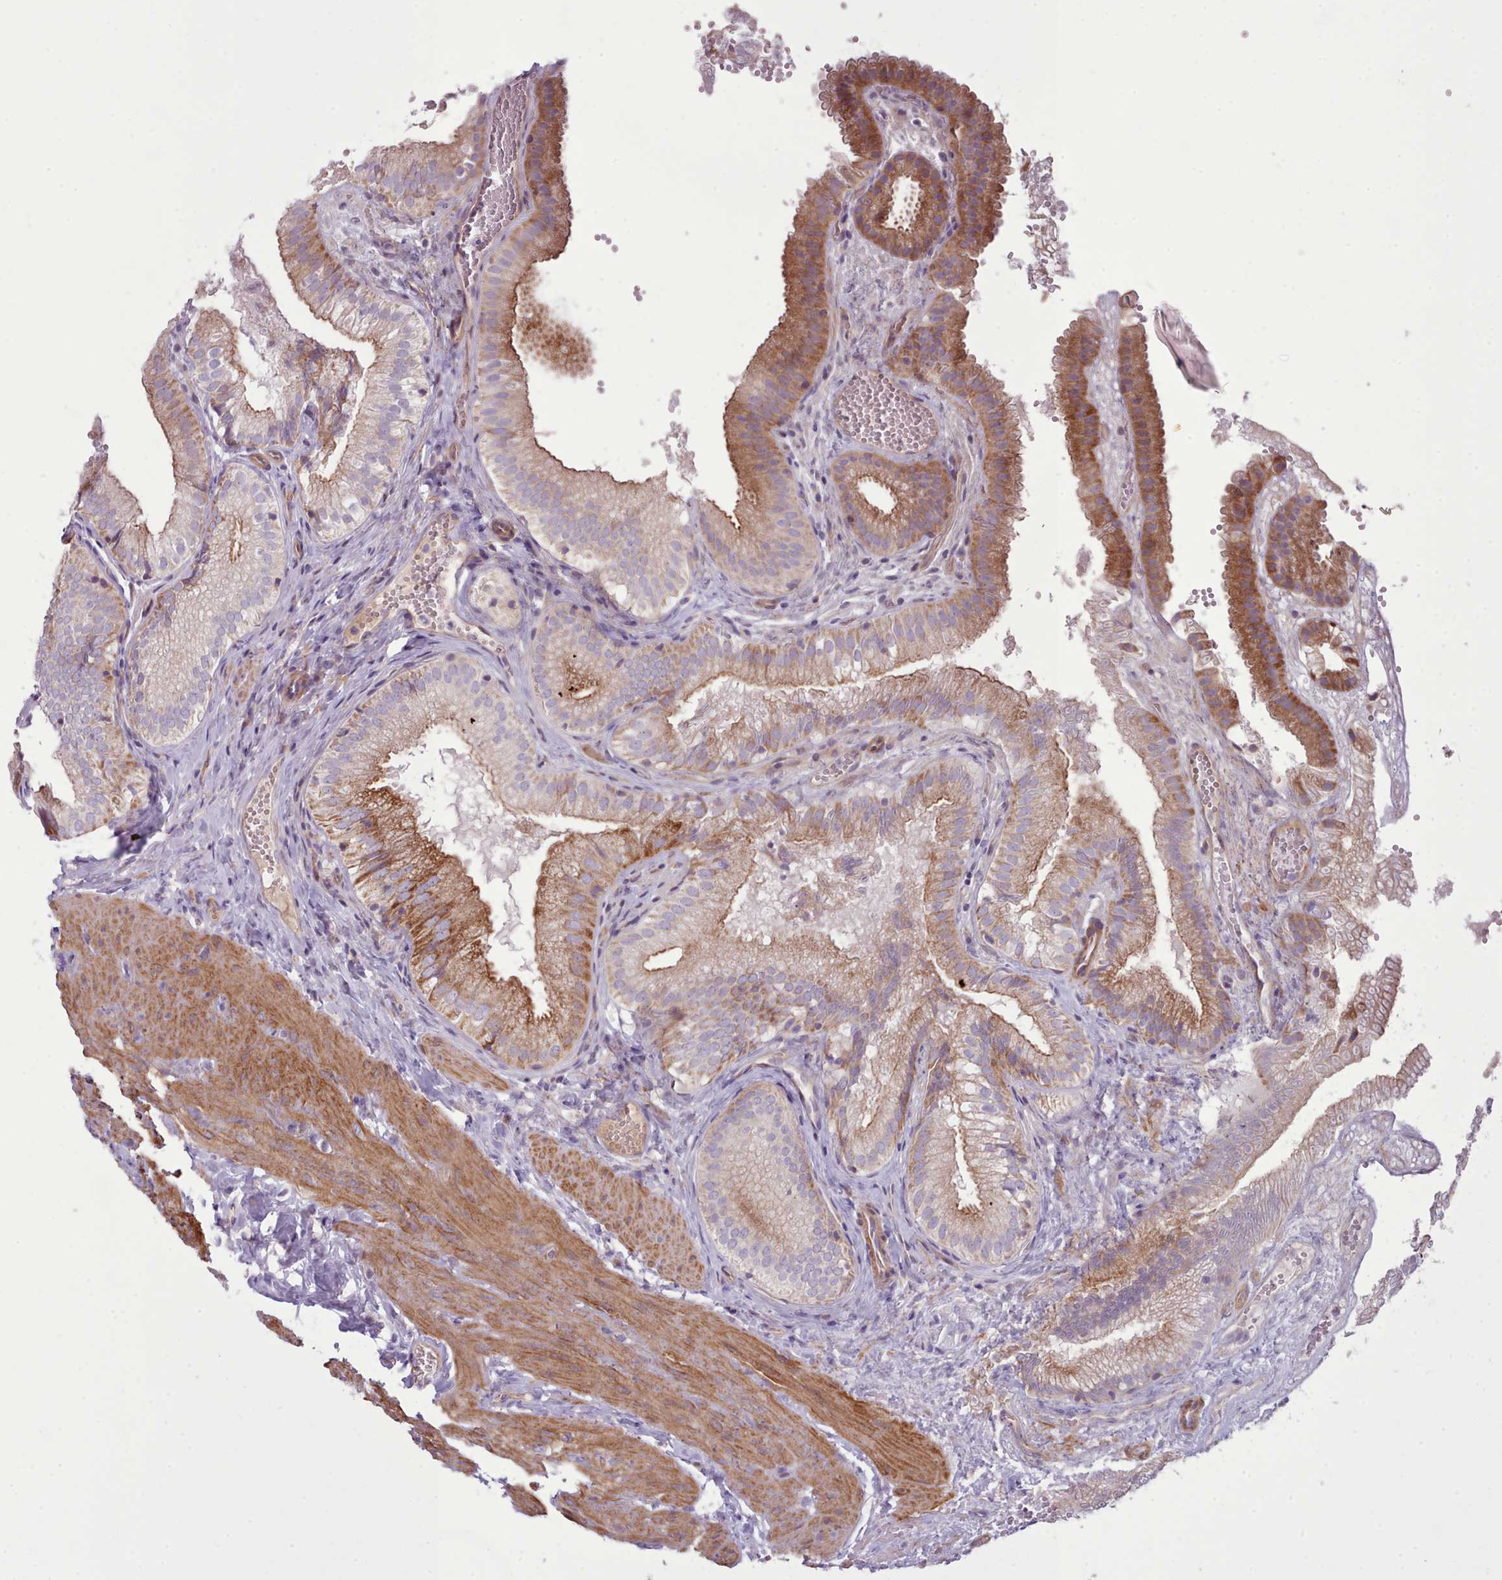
{"staining": {"intensity": "strong", "quantity": "25%-75%", "location": "cytoplasmic/membranous"}, "tissue": "gallbladder", "cell_type": "Glandular cells", "image_type": "normal", "snomed": [{"axis": "morphology", "description": "Normal tissue, NOS"}, {"axis": "topography", "description": "Gallbladder"}], "caption": "Unremarkable gallbladder shows strong cytoplasmic/membranous staining in about 25%-75% of glandular cells, visualized by immunohistochemistry. (Stains: DAB (3,3'-diaminobenzidine) in brown, nuclei in blue, Microscopy: brightfield microscopy at high magnification).", "gene": "TENT4B", "patient": {"sex": "female", "age": 30}}